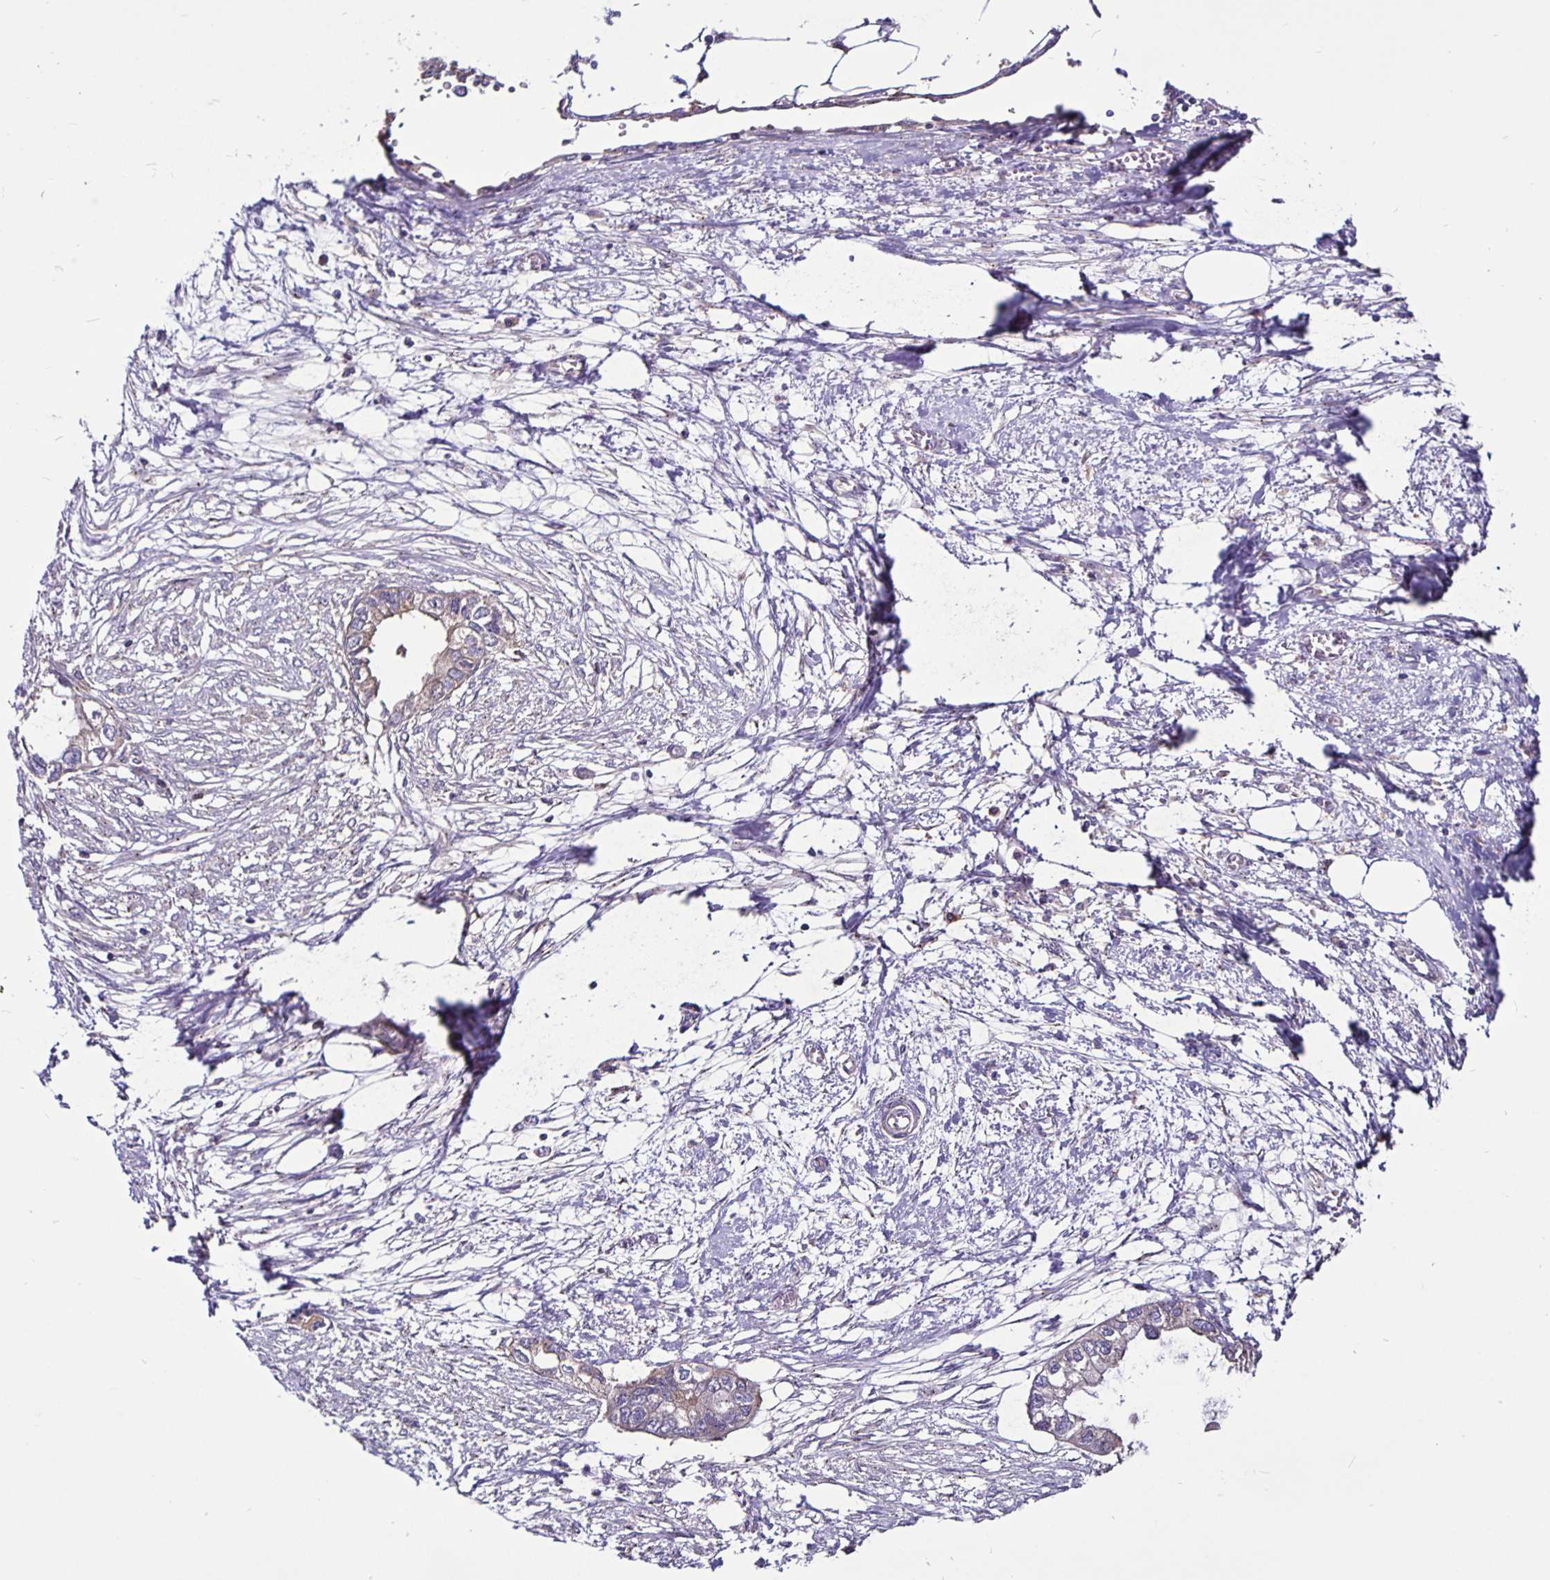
{"staining": {"intensity": "weak", "quantity": "<25%", "location": "cytoplasmic/membranous"}, "tissue": "endometrial cancer", "cell_type": "Tumor cells", "image_type": "cancer", "snomed": [{"axis": "morphology", "description": "Adenocarcinoma, NOS"}, {"axis": "morphology", "description": "Adenocarcinoma, metastatic, NOS"}, {"axis": "topography", "description": "Adipose tissue"}, {"axis": "topography", "description": "Endometrium"}], "caption": "An image of endometrial cancer stained for a protein exhibits no brown staining in tumor cells.", "gene": "SNX5", "patient": {"sex": "female", "age": 67}}